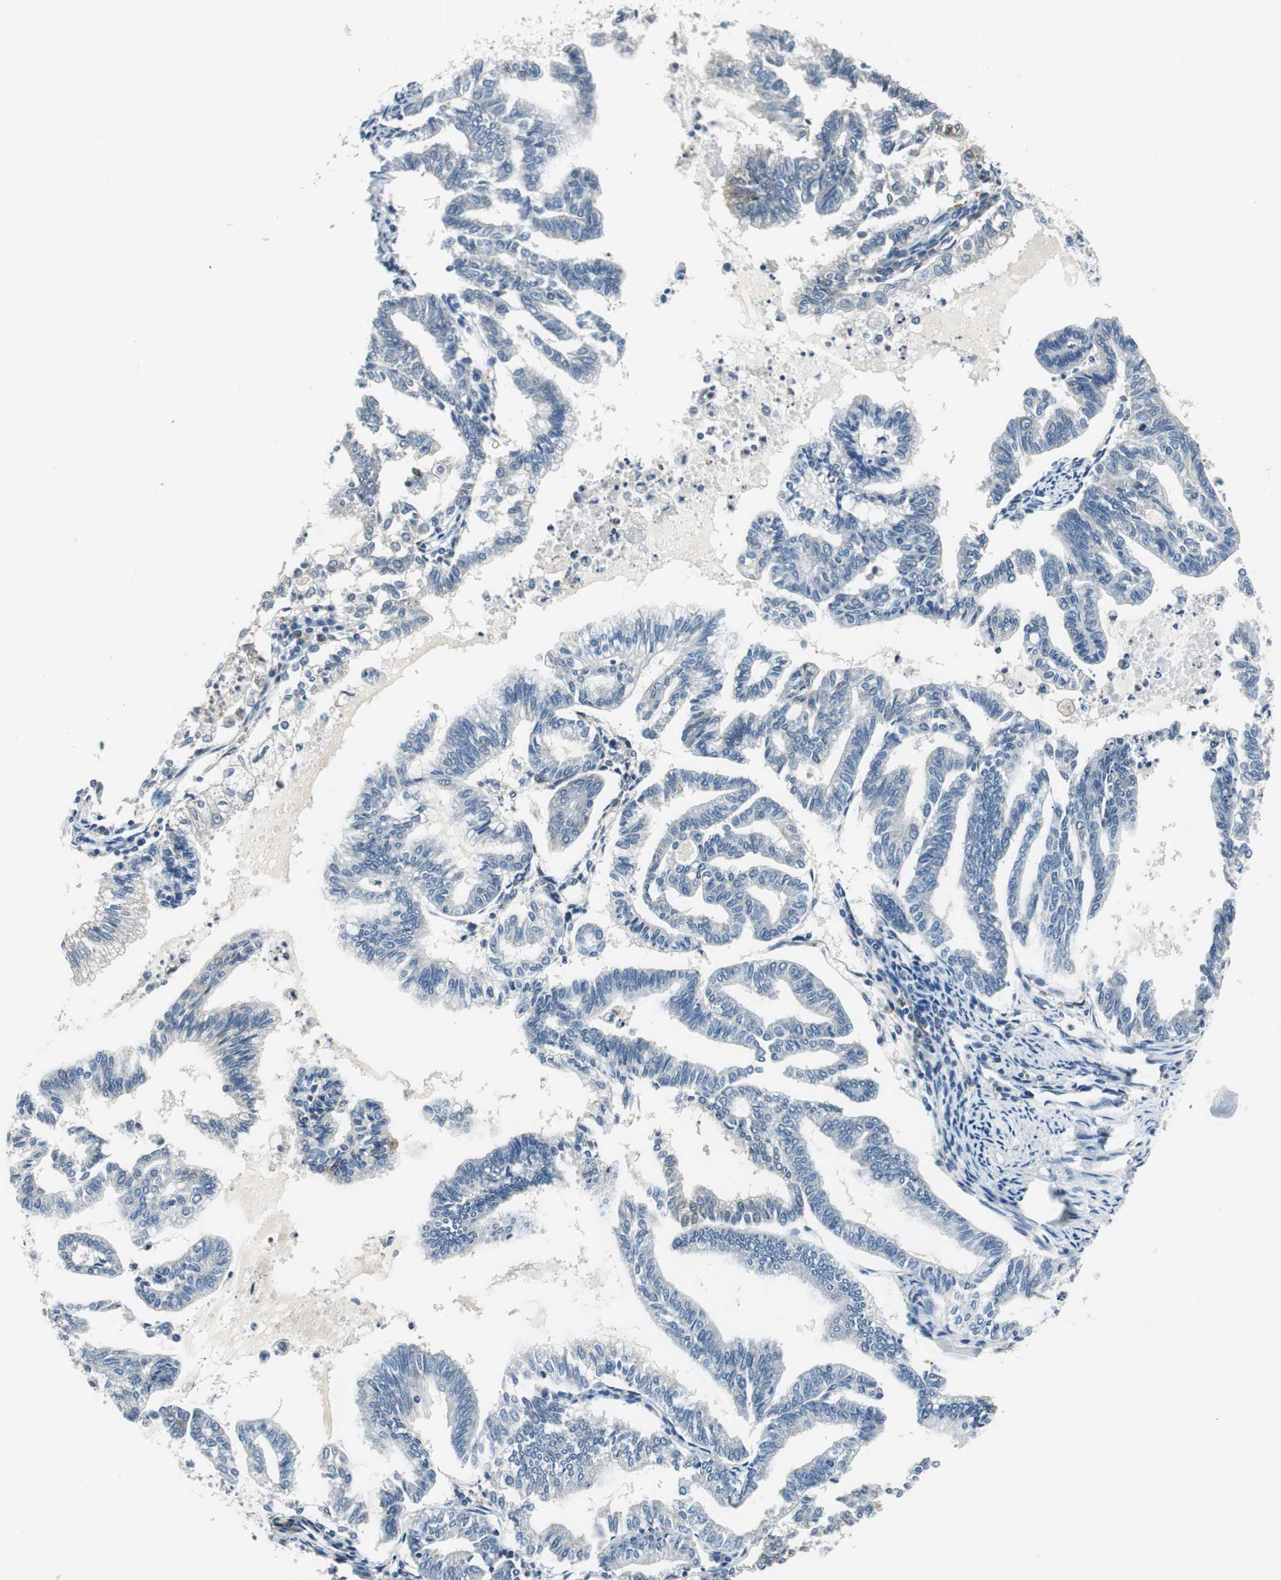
{"staining": {"intensity": "weak", "quantity": "<25%", "location": "cytoplasmic/membranous"}, "tissue": "endometrial cancer", "cell_type": "Tumor cells", "image_type": "cancer", "snomed": [{"axis": "morphology", "description": "Adenocarcinoma, NOS"}, {"axis": "topography", "description": "Endometrium"}], "caption": "Adenocarcinoma (endometrial) stained for a protein using immunohistochemistry shows no staining tumor cells.", "gene": "ME1", "patient": {"sex": "female", "age": 79}}